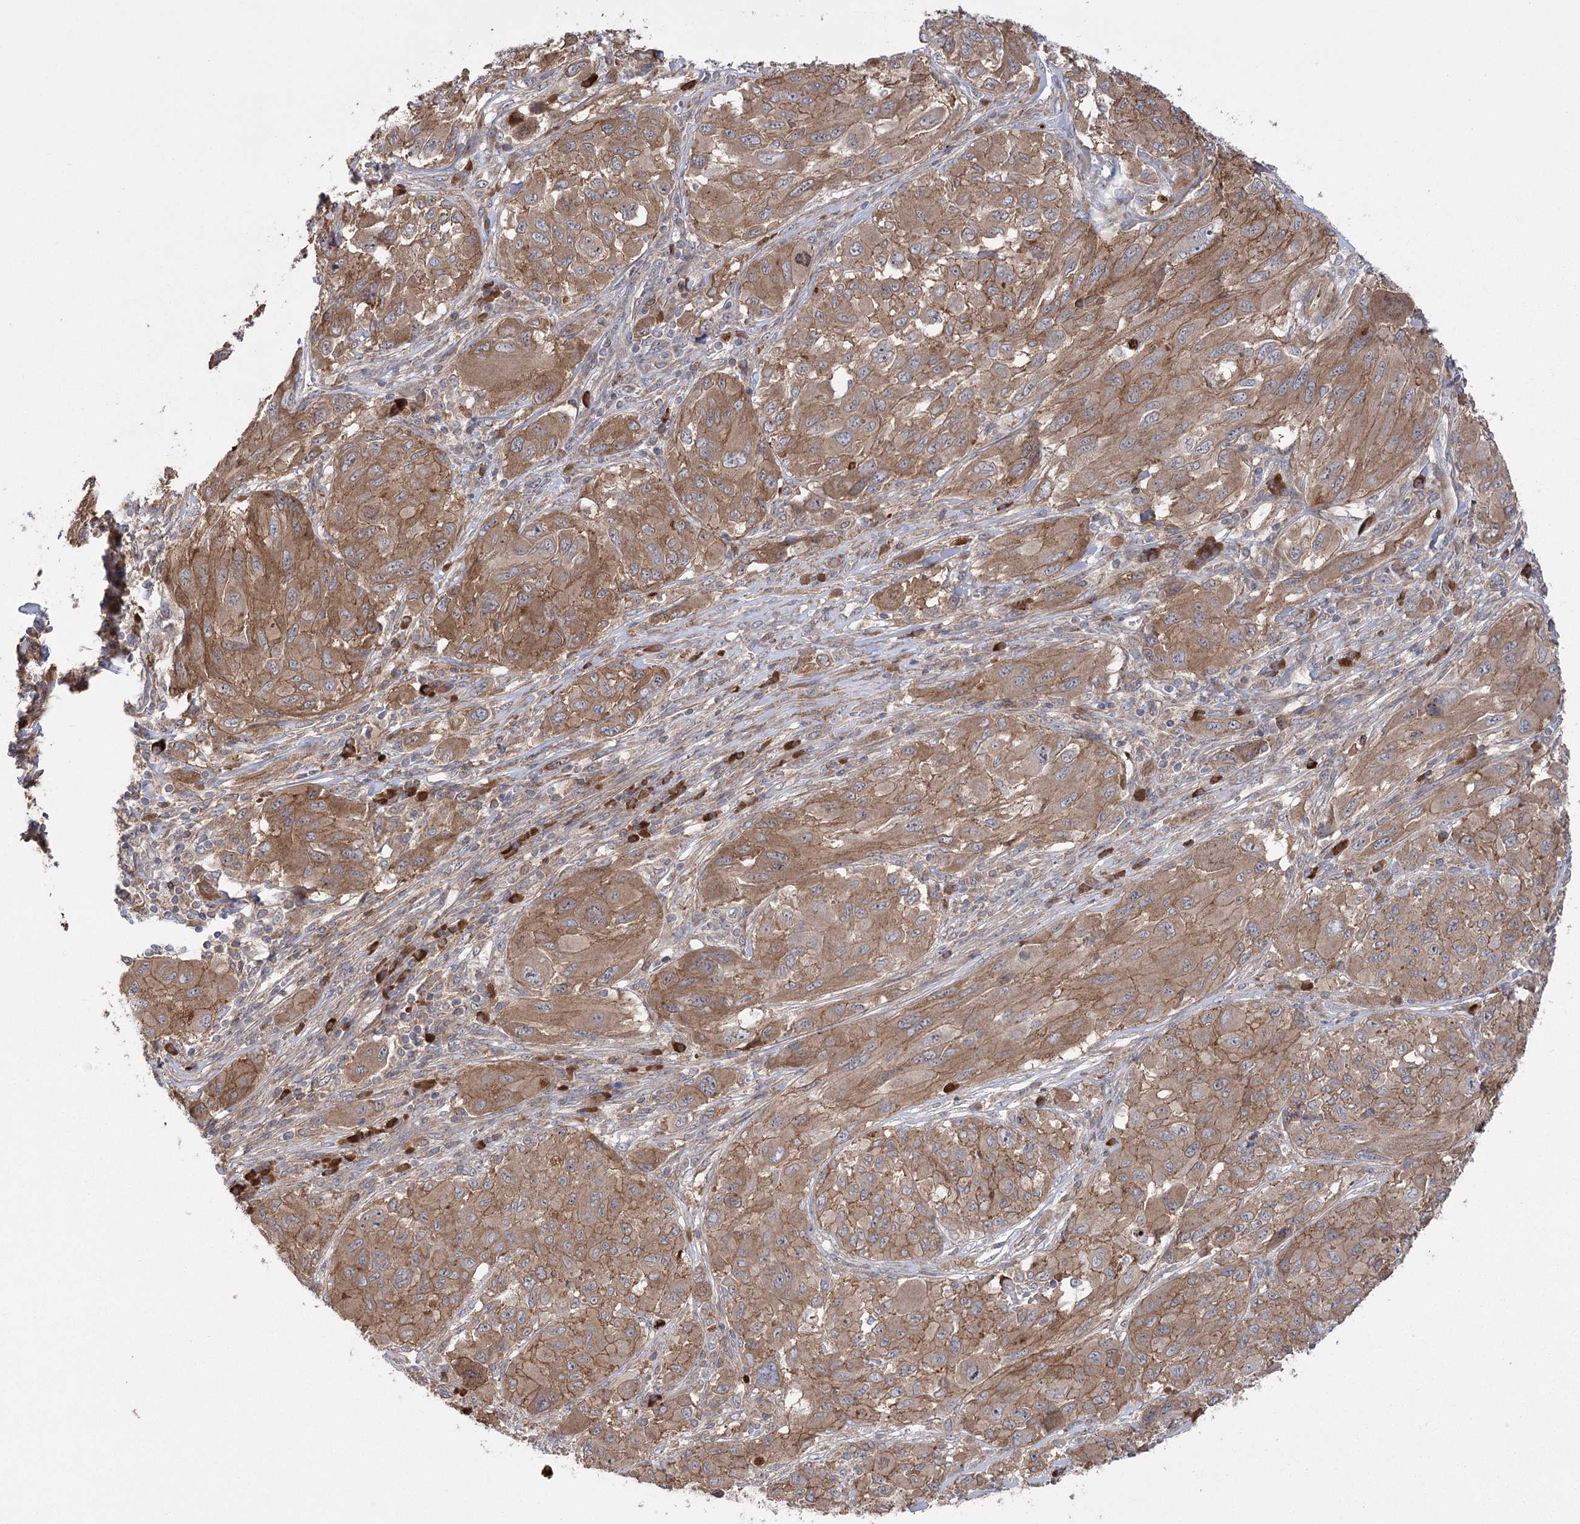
{"staining": {"intensity": "moderate", "quantity": ">75%", "location": "cytoplasmic/membranous"}, "tissue": "melanoma", "cell_type": "Tumor cells", "image_type": "cancer", "snomed": [{"axis": "morphology", "description": "Malignant melanoma, NOS"}, {"axis": "topography", "description": "Skin"}], "caption": "Protein expression analysis of melanoma displays moderate cytoplasmic/membranous positivity in approximately >75% of tumor cells.", "gene": "KCNN2", "patient": {"sex": "female", "age": 91}}